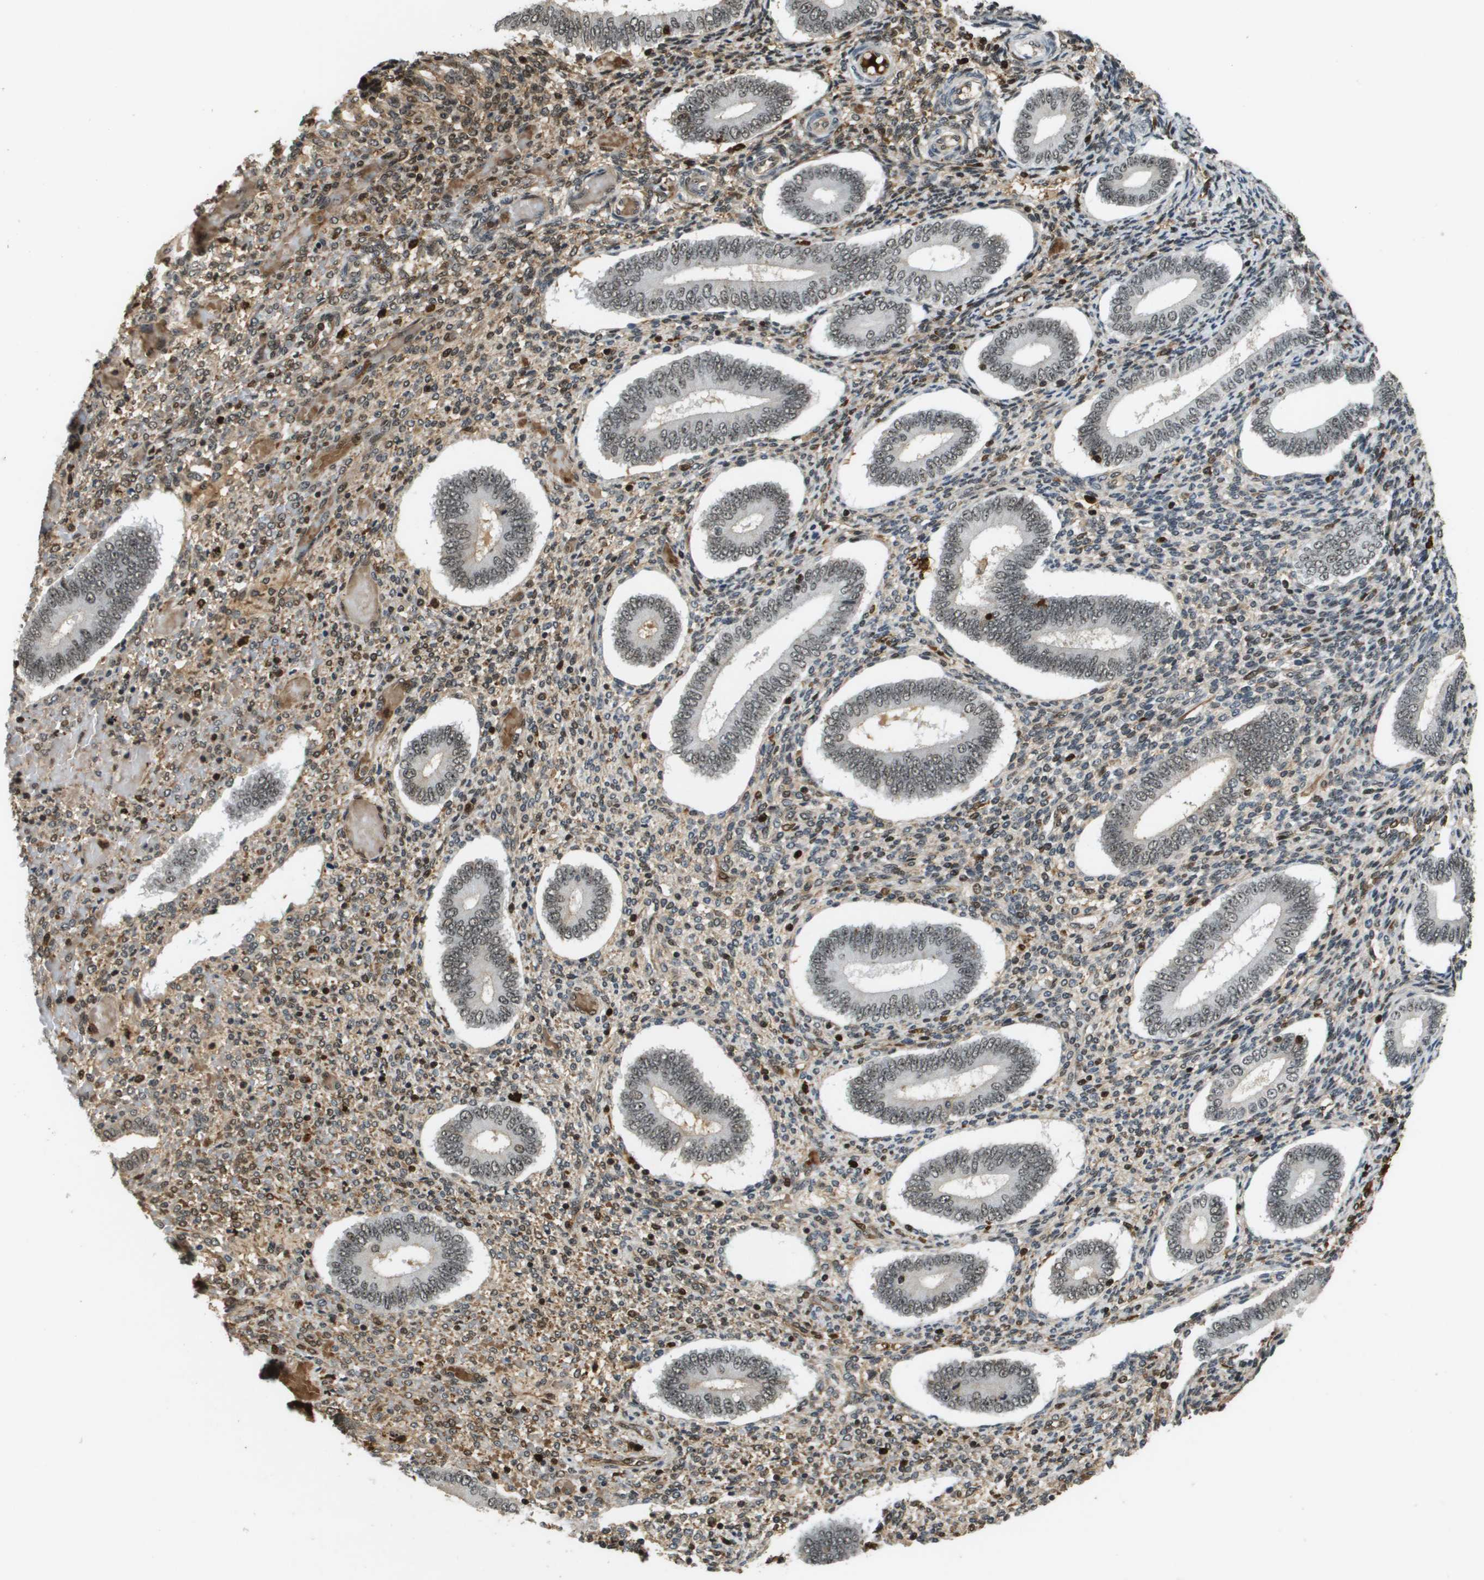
{"staining": {"intensity": "negative", "quantity": "none", "location": "none"}, "tissue": "endometrium", "cell_type": "Cells in endometrial stroma", "image_type": "normal", "snomed": [{"axis": "morphology", "description": "Normal tissue, NOS"}, {"axis": "topography", "description": "Endometrium"}], "caption": "The image shows no significant staining in cells in endometrial stroma of endometrium.", "gene": "EP400", "patient": {"sex": "female", "age": 42}}